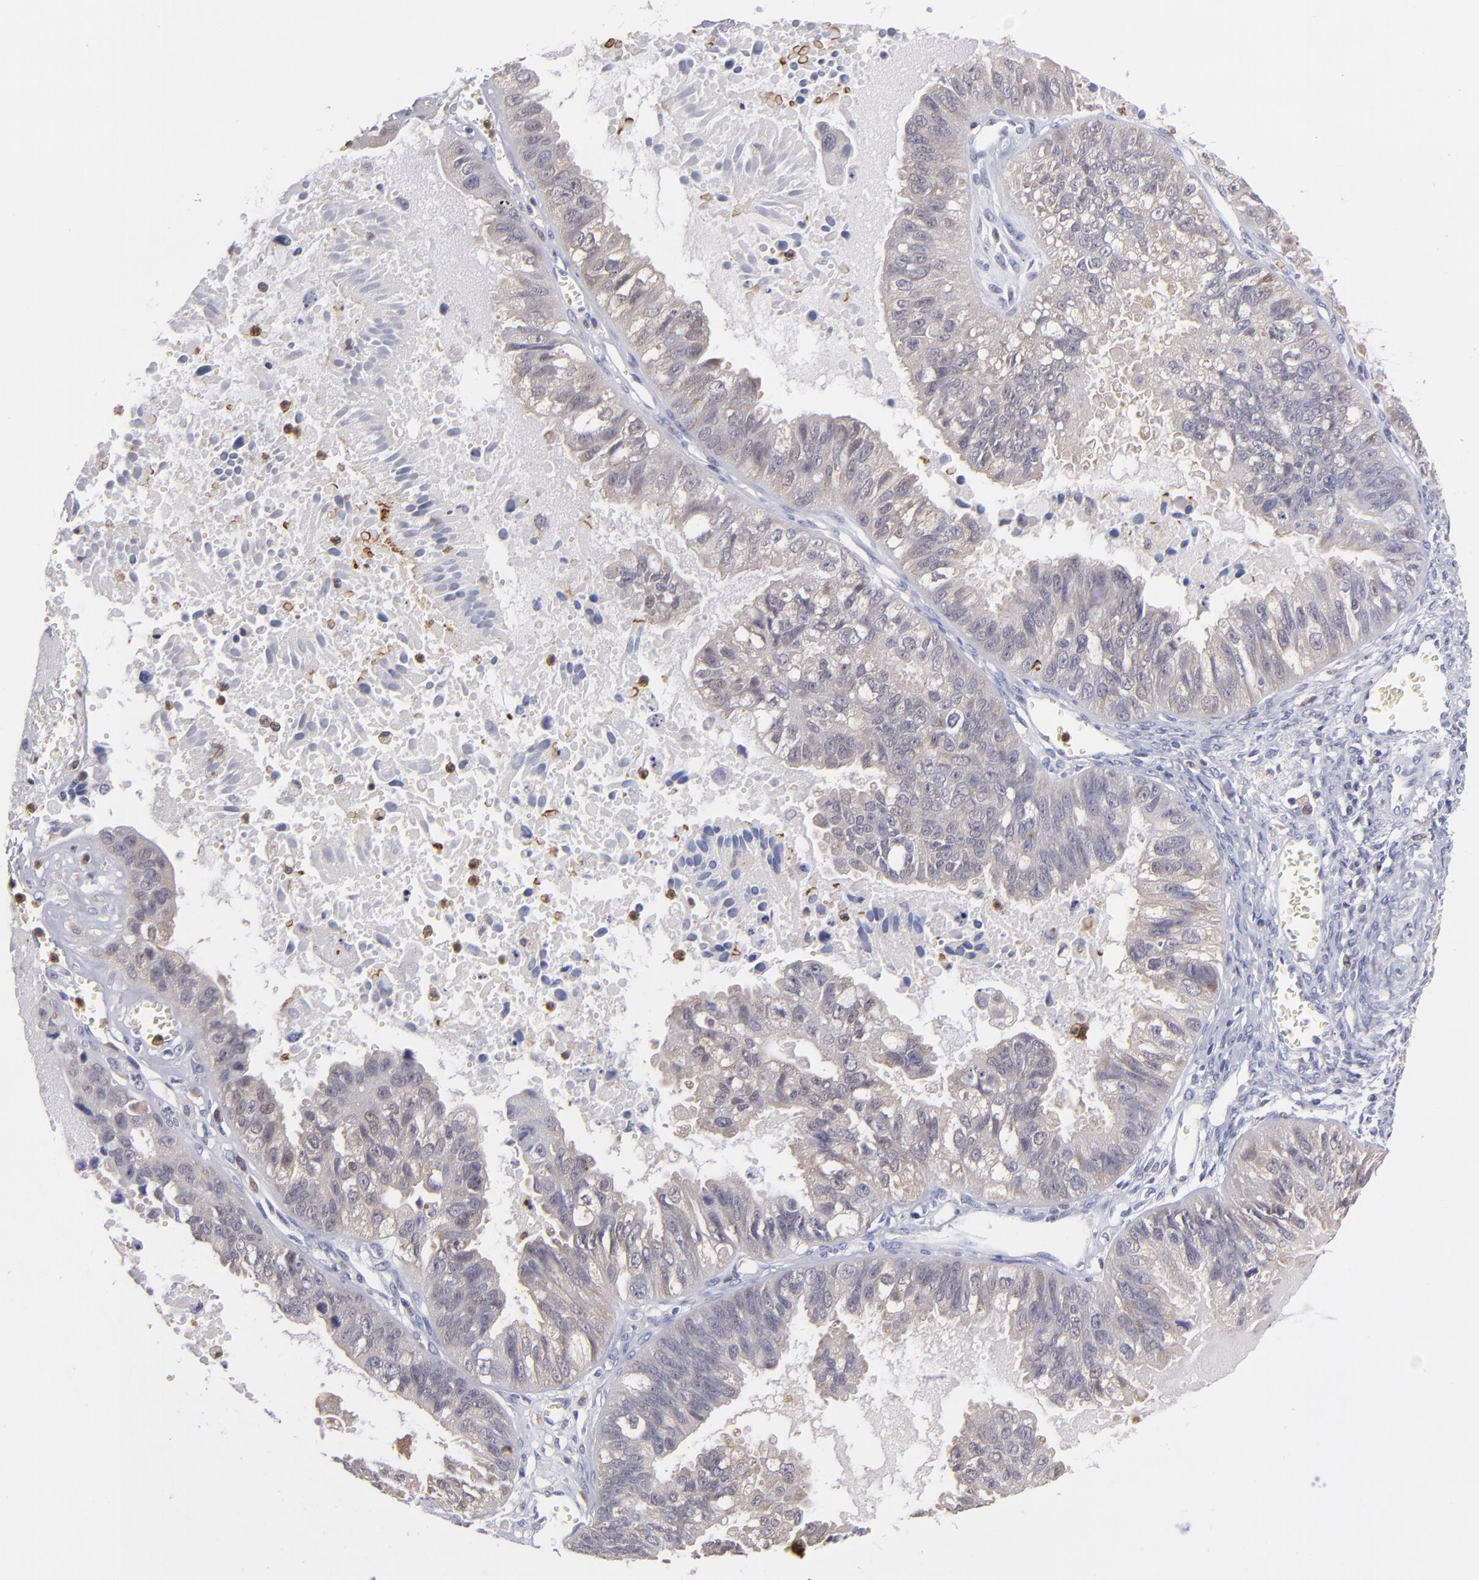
{"staining": {"intensity": "weak", "quantity": "<25%", "location": "cytoplasmic/membranous"}, "tissue": "ovarian cancer", "cell_type": "Tumor cells", "image_type": "cancer", "snomed": [{"axis": "morphology", "description": "Carcinoma, endometroid"}, {"axis": "topography", "description": "Ovary"}], "caption": "Immunohistochemical staining of human ovarian cancer (endometroid carcinoma) demonstrates no significant staining in tumor cells.", "gene": "PRKCD", "patient": {"sex": "female", "age": 85}}